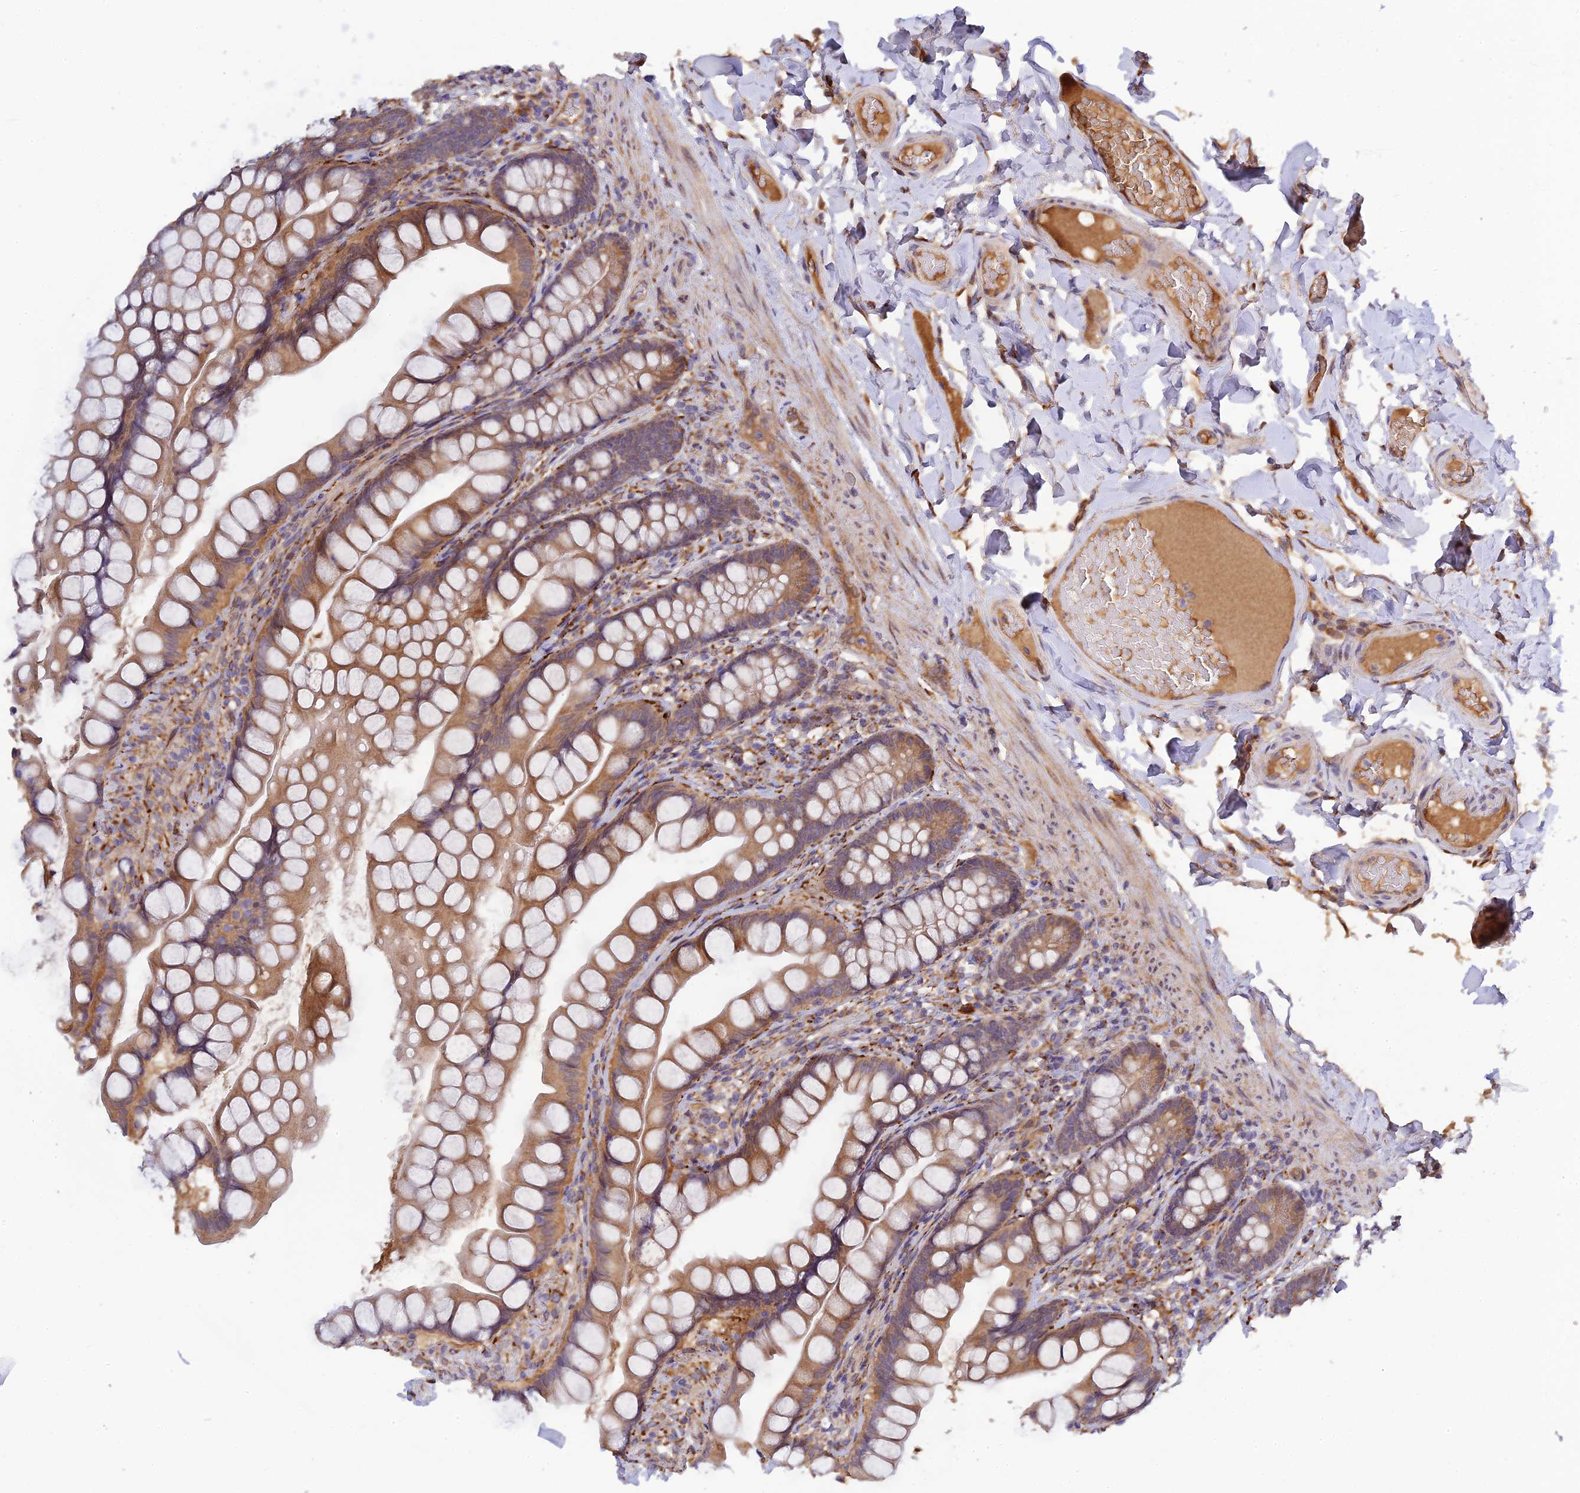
{"staining": {"intensity": "moderate", "quantity": ">75%", "location": "cytoplasmic/membranous"}, "tissue": "small intestine", "cell_type": "Glandular cells", "image_type": "normal", "snomed": [{"axis": "morphology", "description": "Normal tissue, NOS"}, {"axis": "topography", "description": "Small intestine"}], "caption": "Human small intestine stained for a protein (brown) exhibits moderate cytoplasmic/membranous positive expression in approximately >75% of glandular cells.", "gene": "P3H3", "patient": {"sex": "male", "age": 70}}